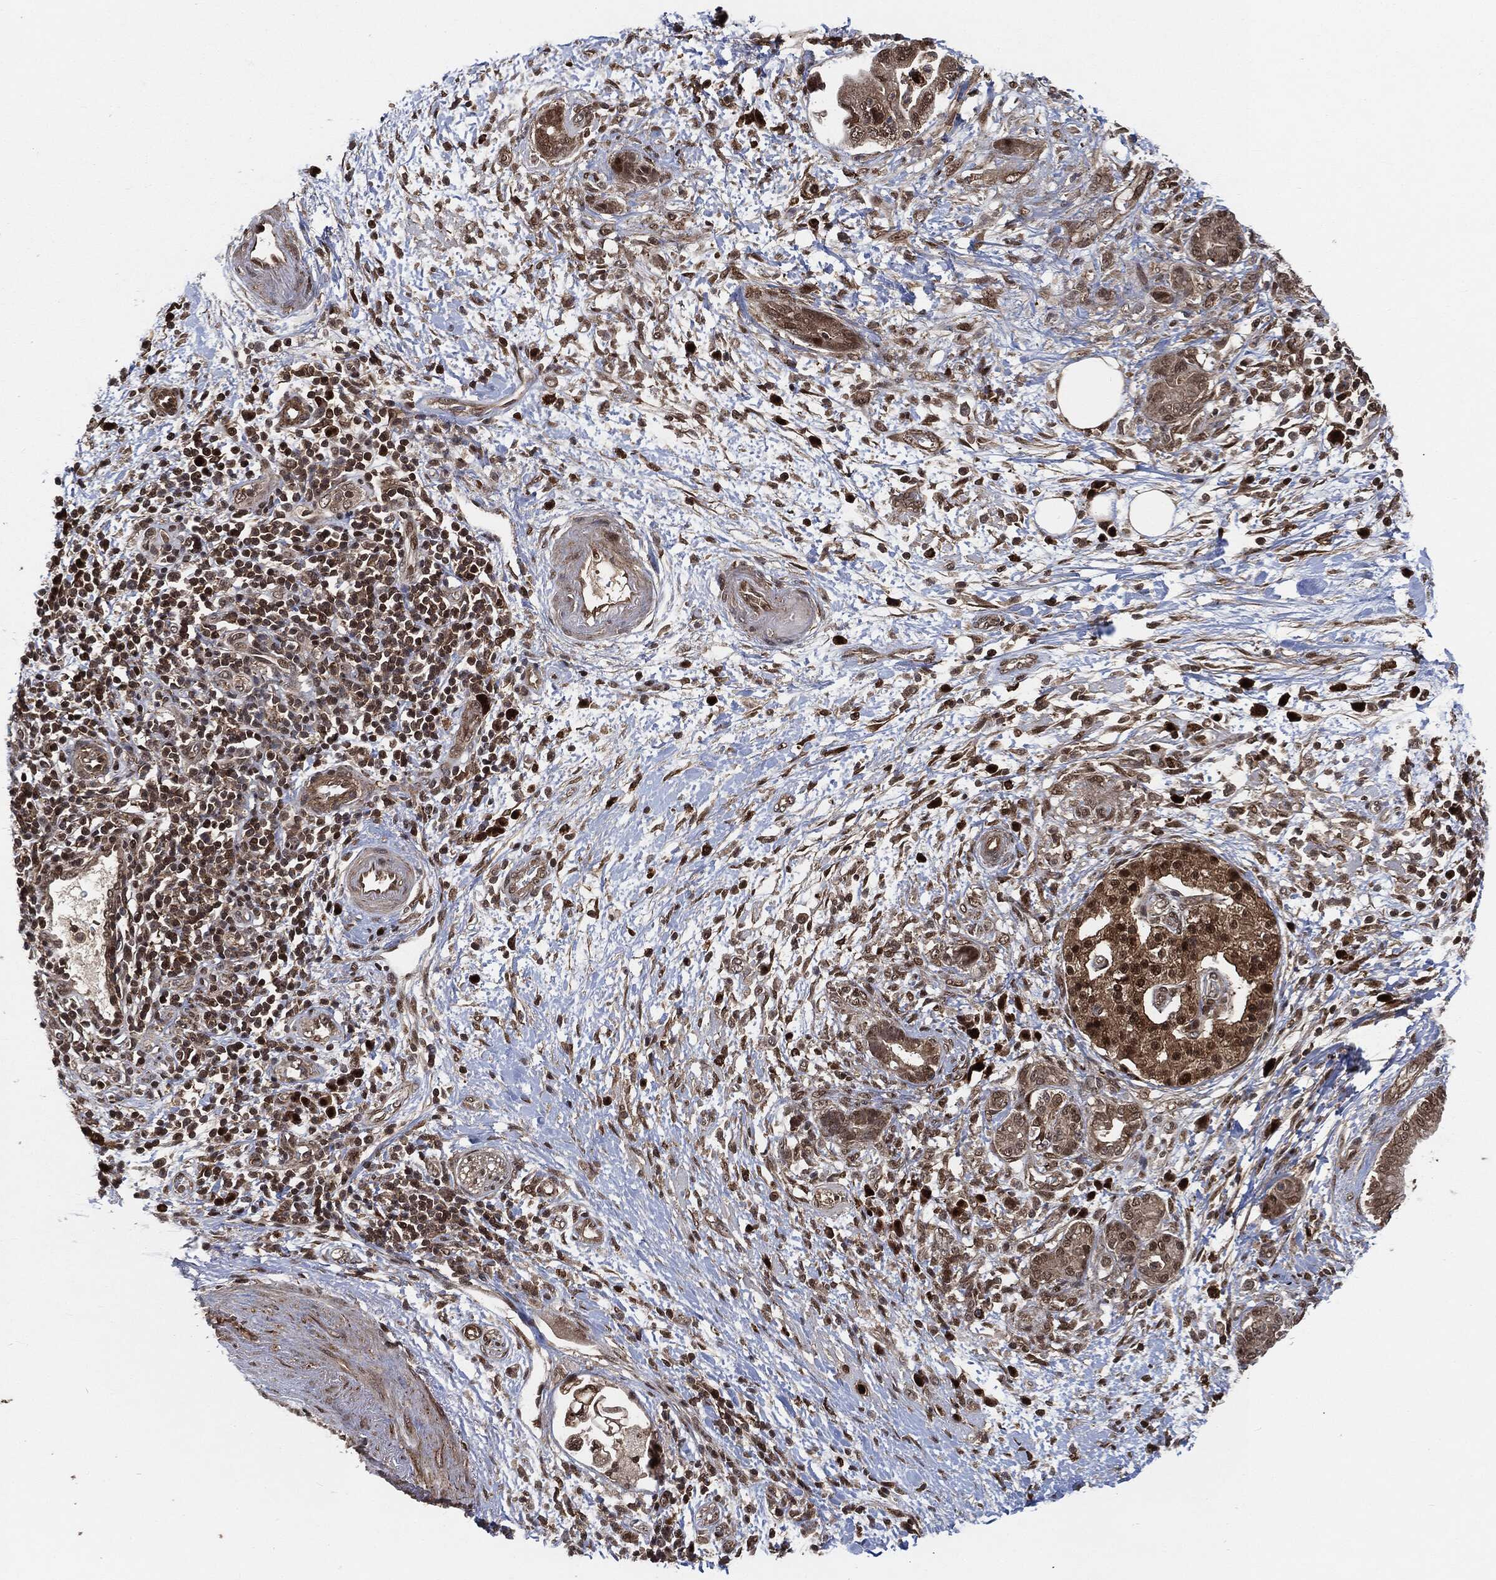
{"staining": {"intensity": "strong", "quantity": ">75%", "location": "cytoplasmic/membranous,nuclear"}, "tissue": "pancreatic cancer", "cell_type": "Tumor cells", "image_type": "cancer", "snomed": [{"axis": "morphology", "description": "Adenocarcinoma, NOS"}, {"axis": "topography", "description": "Pancreas"}], "caption": "The micrograph reveals a brown stain indicating the presence of a protein in the cytoplasmic/membranous and nuclear of tumor cells in pancreatic cancer.", "gene": "CUTA", "patient": {"sex": "female", "age": 73}}